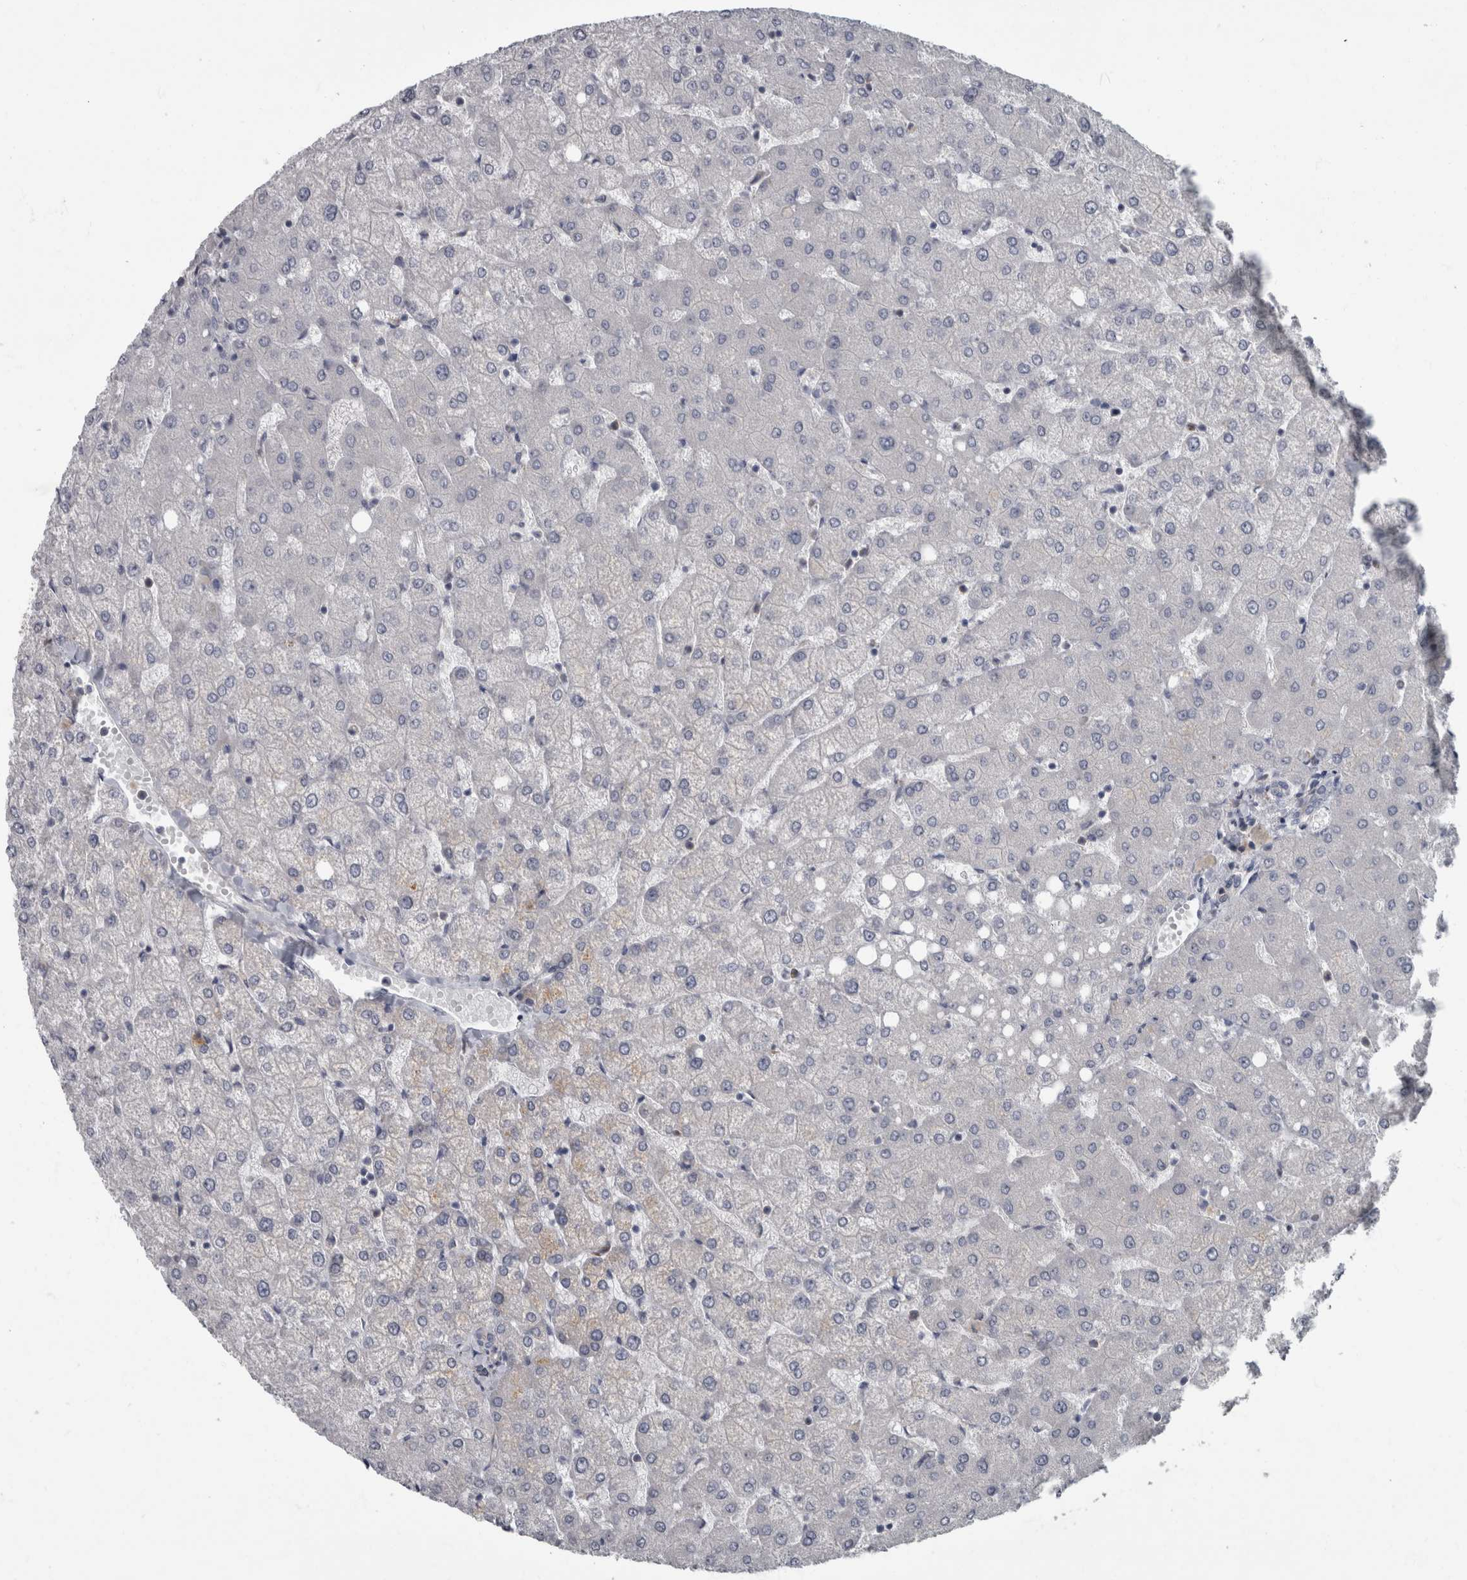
{"staining": {"intensity": "negative", "quantity": "none", "location": "none"}, "tissue": "liver", "cell_type": "Cholangiocytes", "image_type": "normal", "snomed": [{"axis": "morphology", "description": "Normal tissue, NOS"}, {"axis": "topography", "description": "Liver"}], "caption": "An immunohistochemistry (IHC) image of unremarkable liver is shown. There is no staining in cholangiocytes of liver.", "gene": "CDC42BPG", "patient": {"sex": "female", "age": 54}}